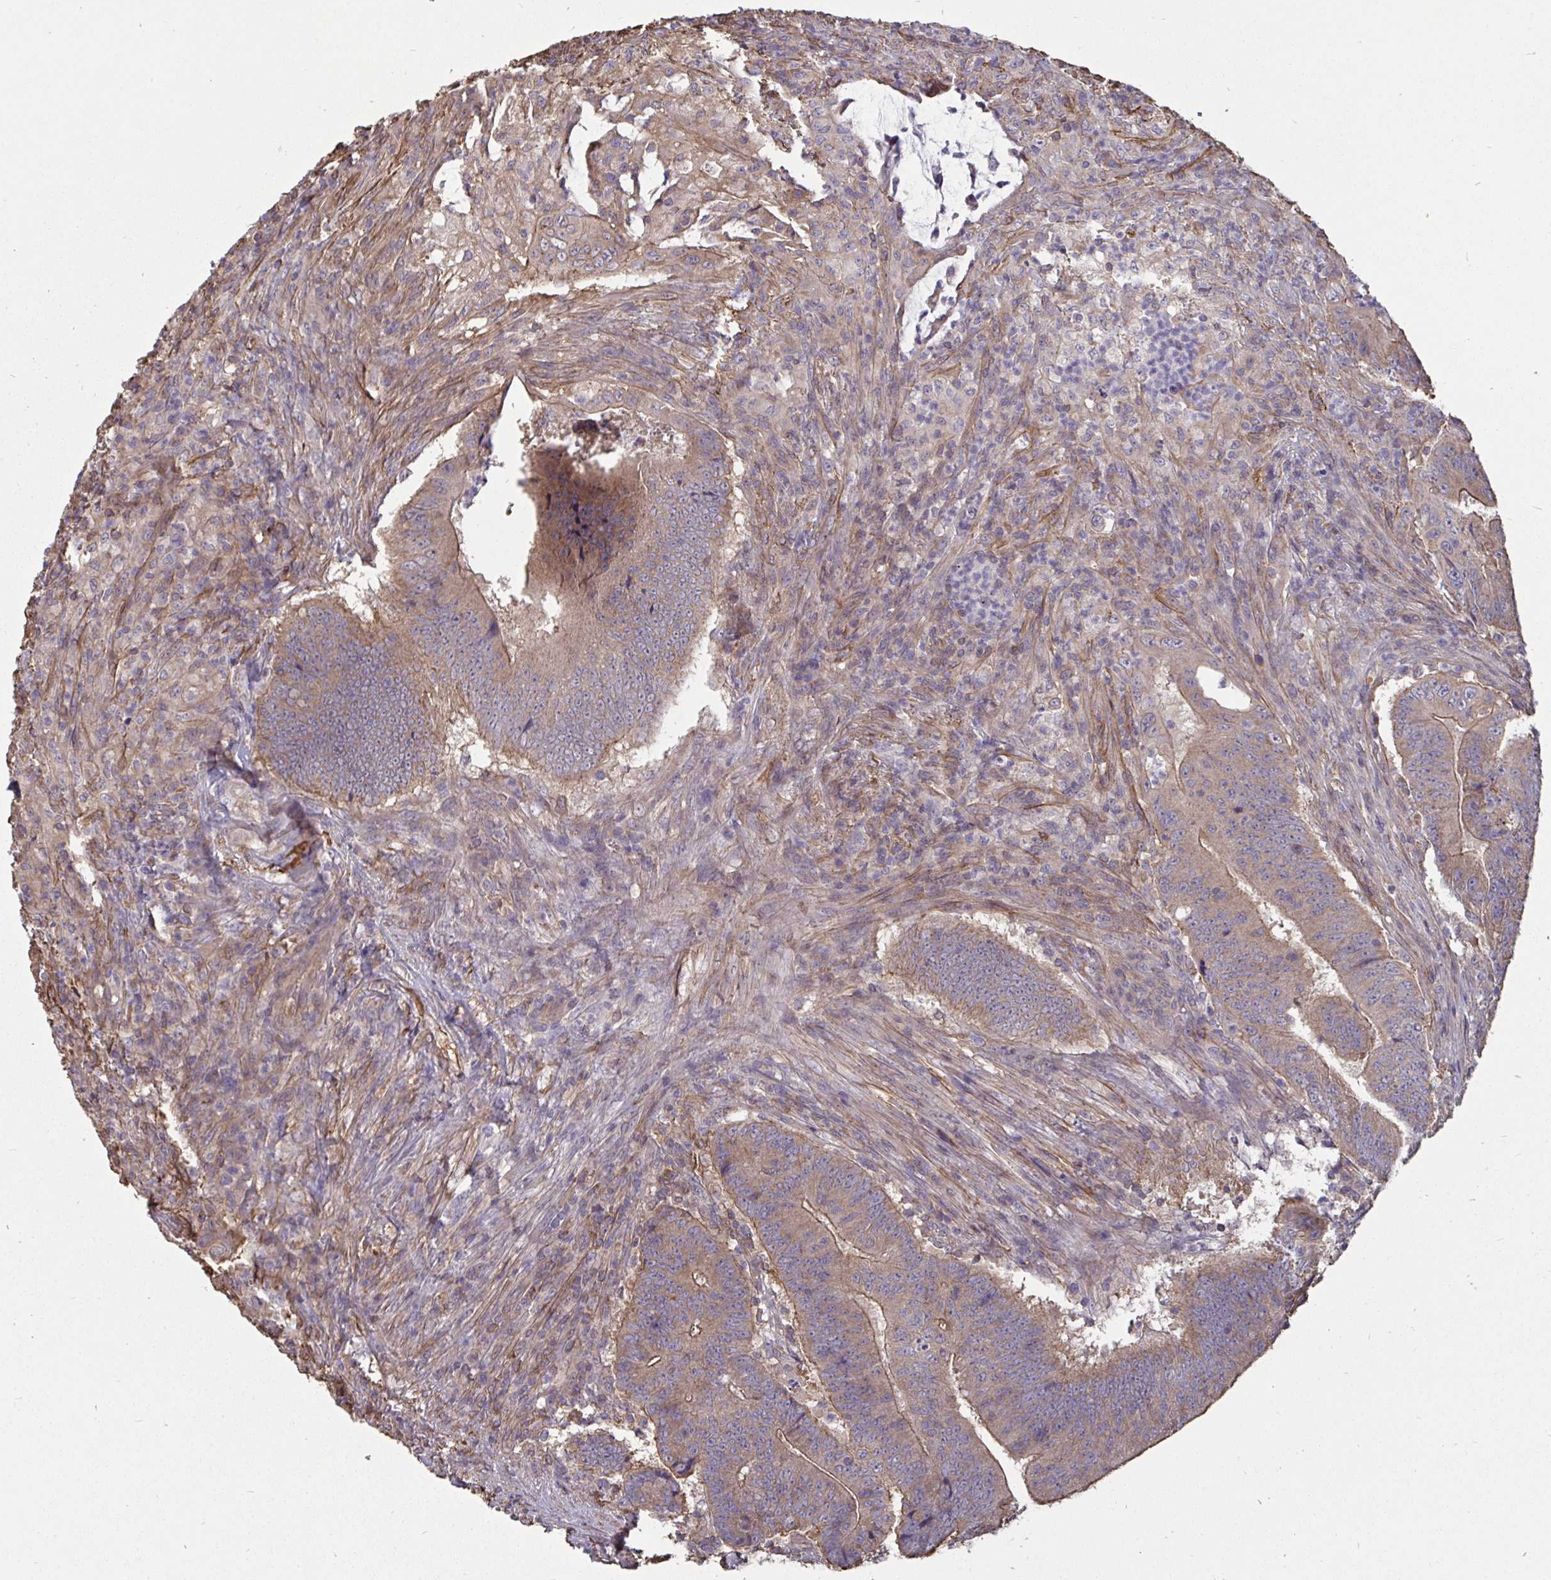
{"staining": {"intensity": "weak", "quantity": "25%-75%", "location": "cytoplasmic/membranous"}, "tissue": "colorectal cancer", "cell_type": "Tumor cells", "image_type": "cancer", "snomed": [{"axis": "morphology", "description": "Adenocarcinoma, NOS"}, {"axis": "topography", "description": "Colon"}], "caption": "The micrograph displays immunohistochemical staining of colorectal cancer. There is weak cytoplasmic/membranous staining is appreciated in approximately 25%-75% of tumor cells. (Stains: DAB (3,3'-diaminobenzidine) in brown, nuclei in blue, Microscopy: brightfield microscopy at high magnification).", "gene": "ISCU", "patient": {"sex": "female", "age": 87}}